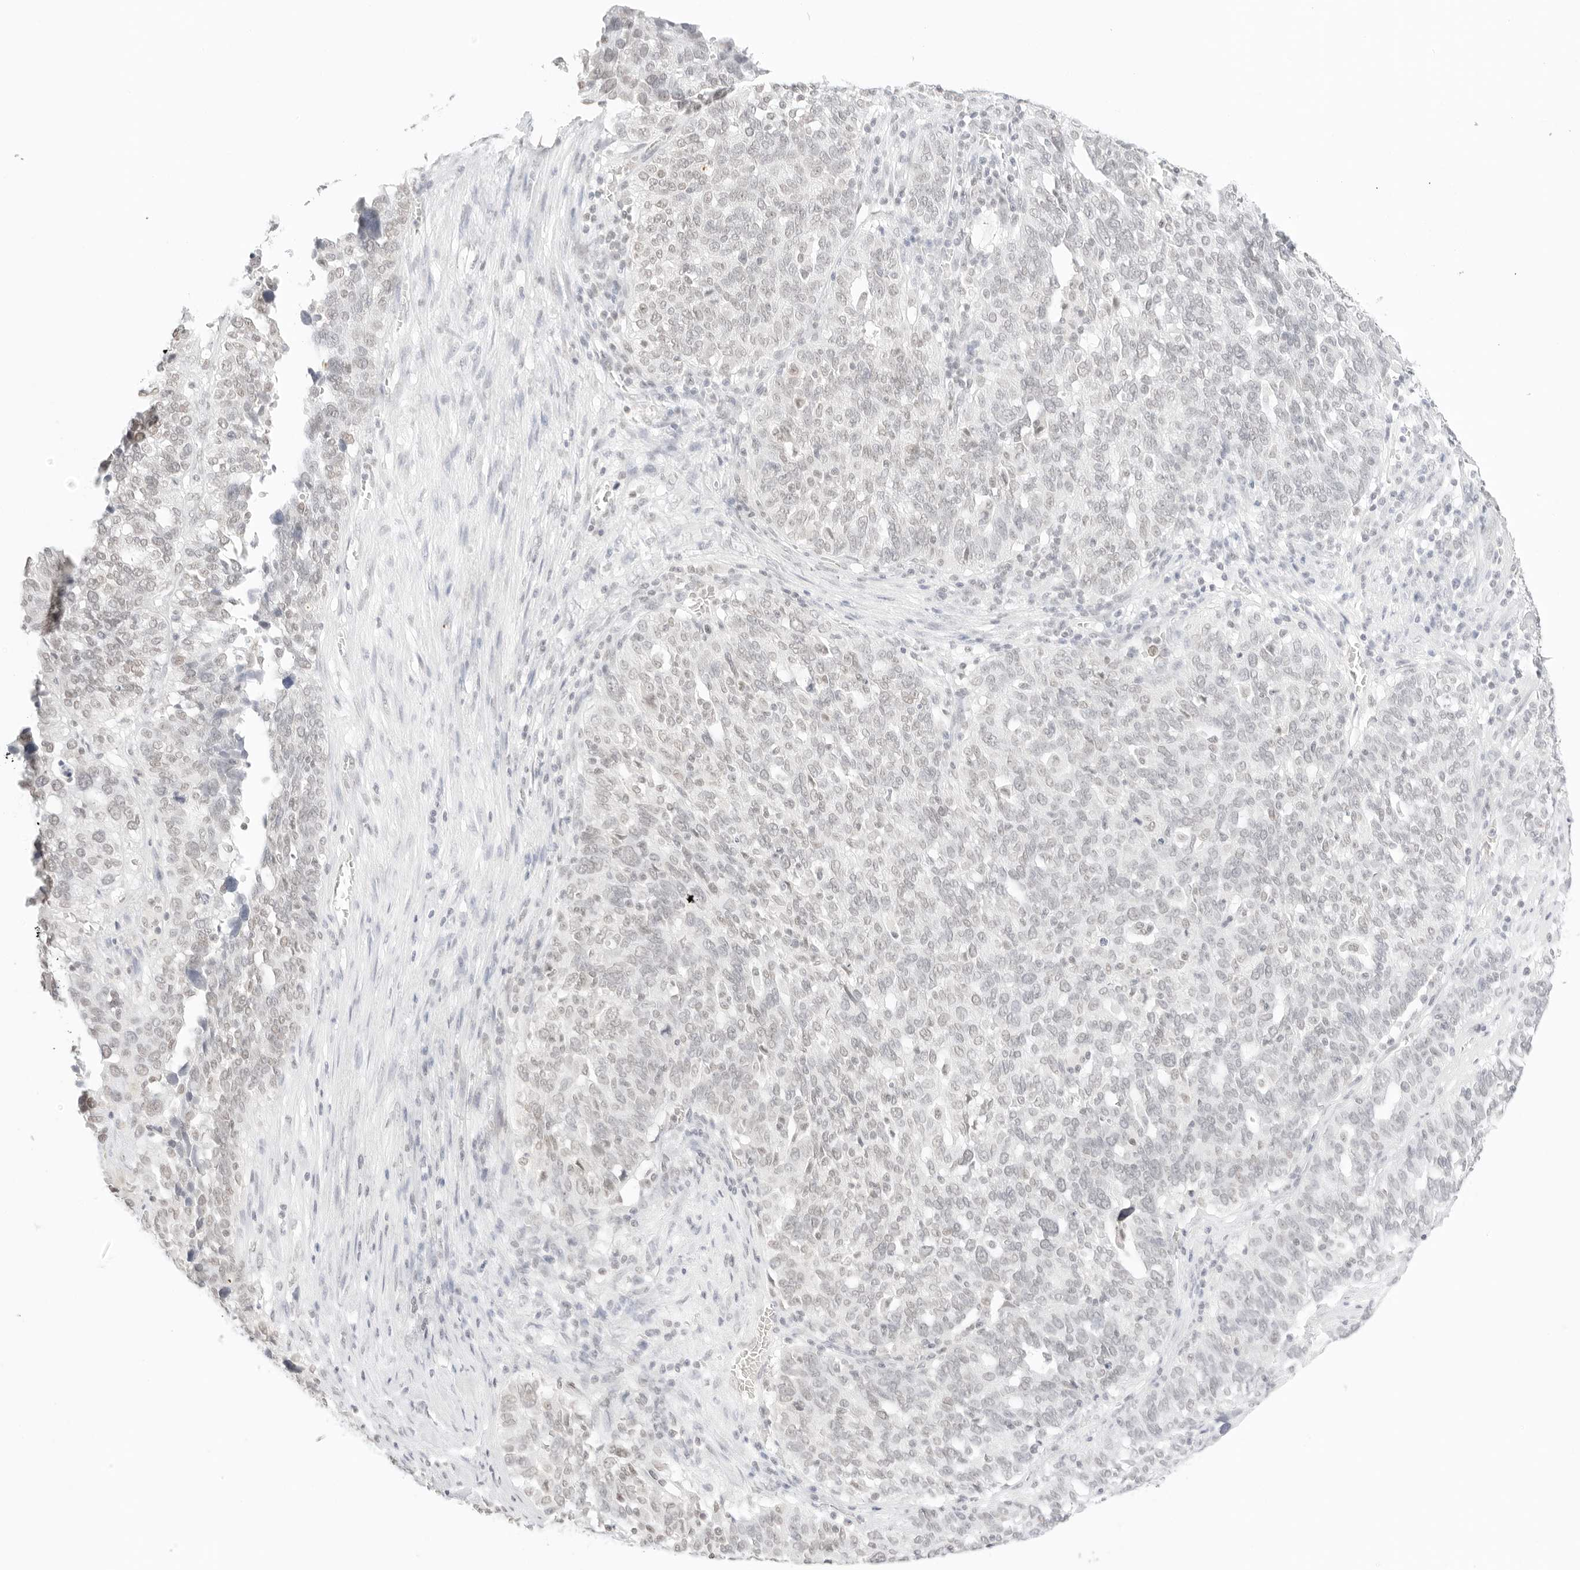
{"staining": {"intensity": "negative", "quantity": "none", "location": "none"}, "tissue": "ovarian cancer", "cell_type": "Tumor cells", "image_type": "cancer", "snomed": [{"axis": "morphology", "description": "Cystadenocarcinoma, serous, NOS"}, {"axis": "topography", "description": "Ovary"}], "caption": "High power microscopy photomicrograph of an immunohistochemistry image of serous cystadenocarcinoma (ovarian), revealing no significant staining in tumor cells.", "gene": "FBLN5", "patient": {"sex": "female", "age": 59}}